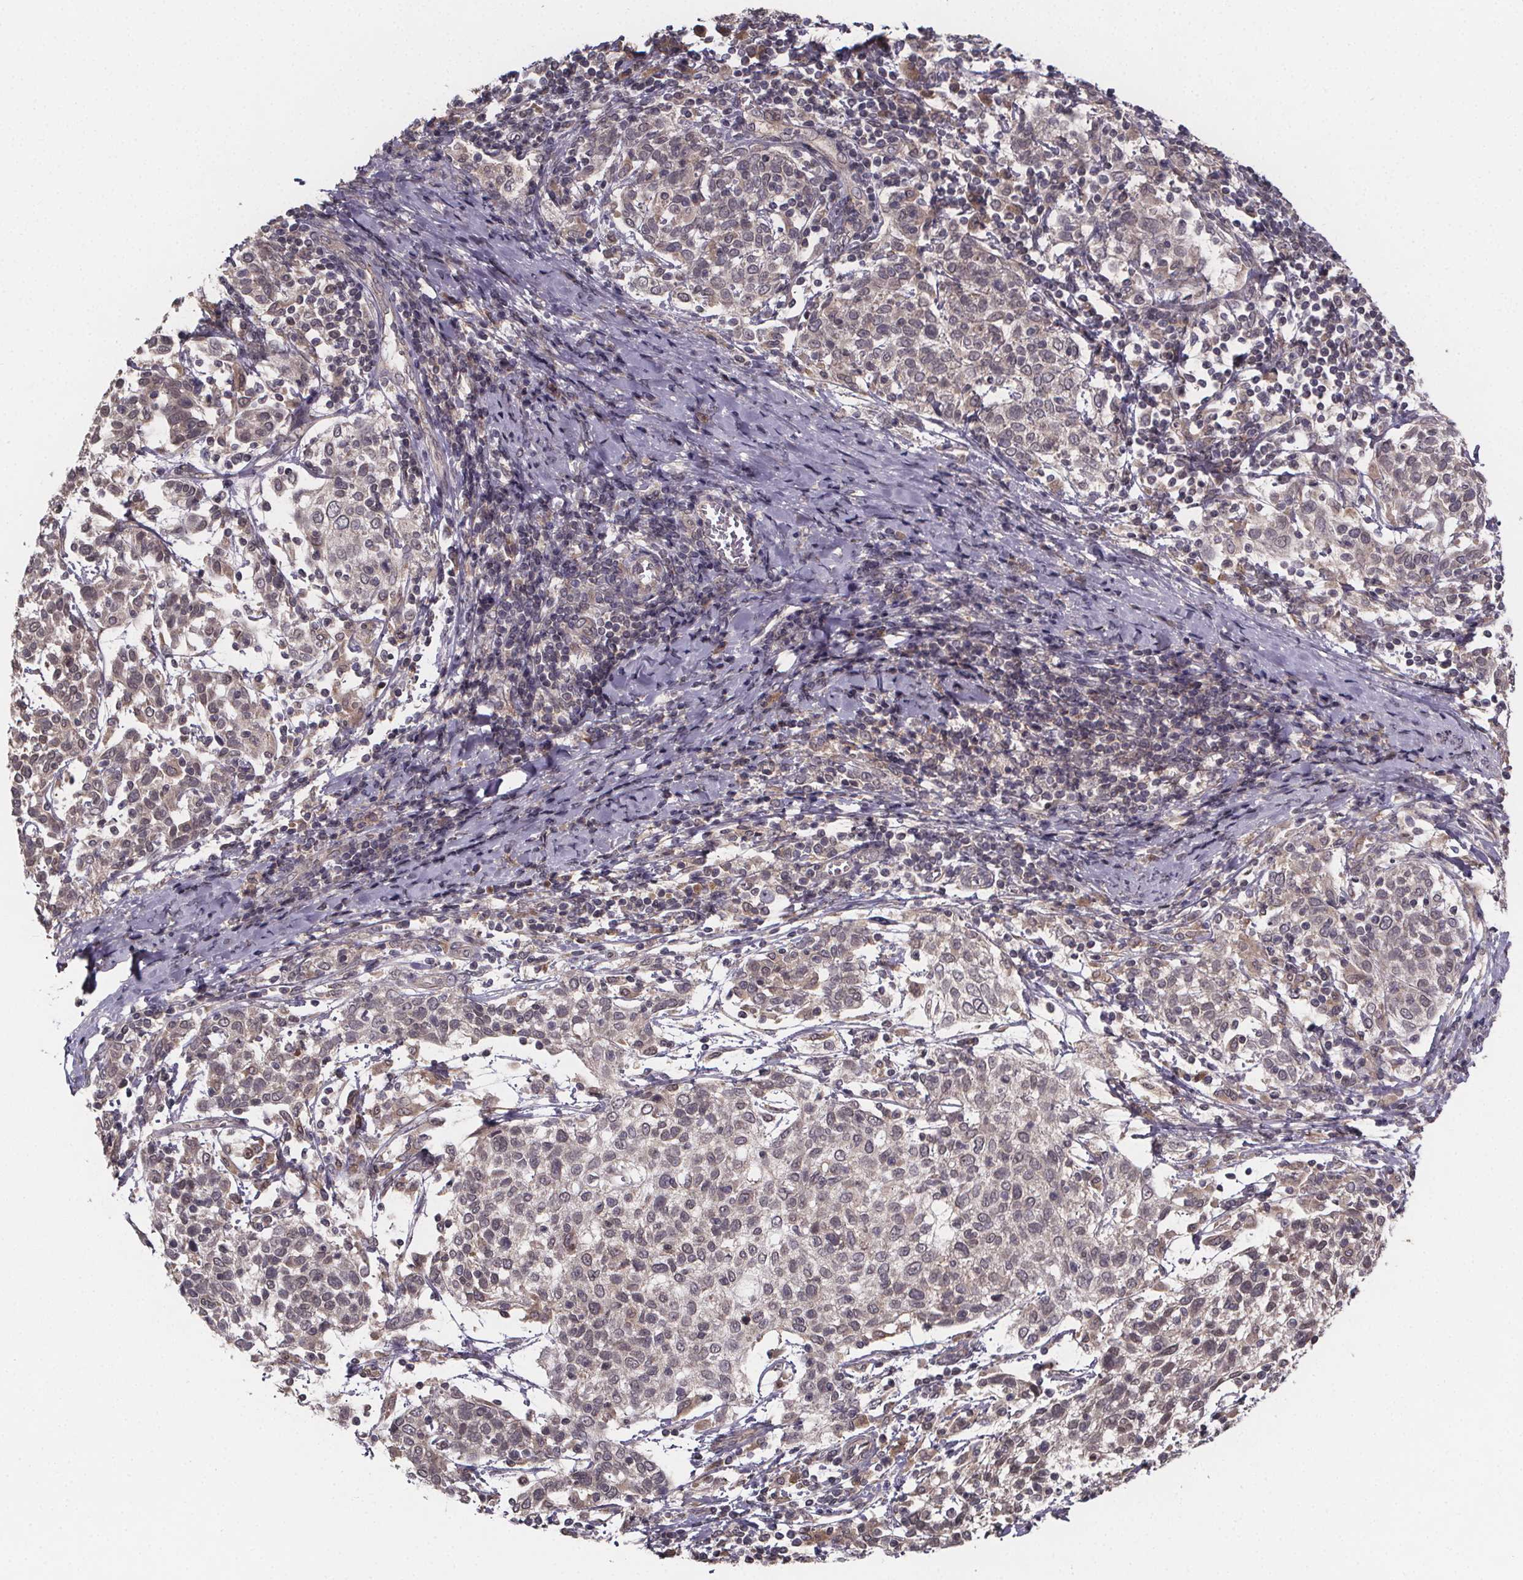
{"staining": {"intensity": "weak", "quantity": ">75%", "location": "cytoplasmic/membranous"}, "tissue": "cervical cancer", "cell_type": "Tumor cells", "image_type": "cancer", "snomed": [{"axis": "morphology", "description": "Squamous cell carcinoma, NOS"}, {"axis": "topography", "description": "Cervix"}], "caption": "High-magnification brightfield microscopy of cervical cancer (squamous cell carcinoma) stained with DAB (3,3'-diaminobenzidine) (brown) and counterstained with hematoxylin (blue). tumor cells exhibit weak cytoplasmic/membranous expression is seen in about>75% of cells.", "gene": "SAT1", "patient": {"sex": "female", "age": 61}}